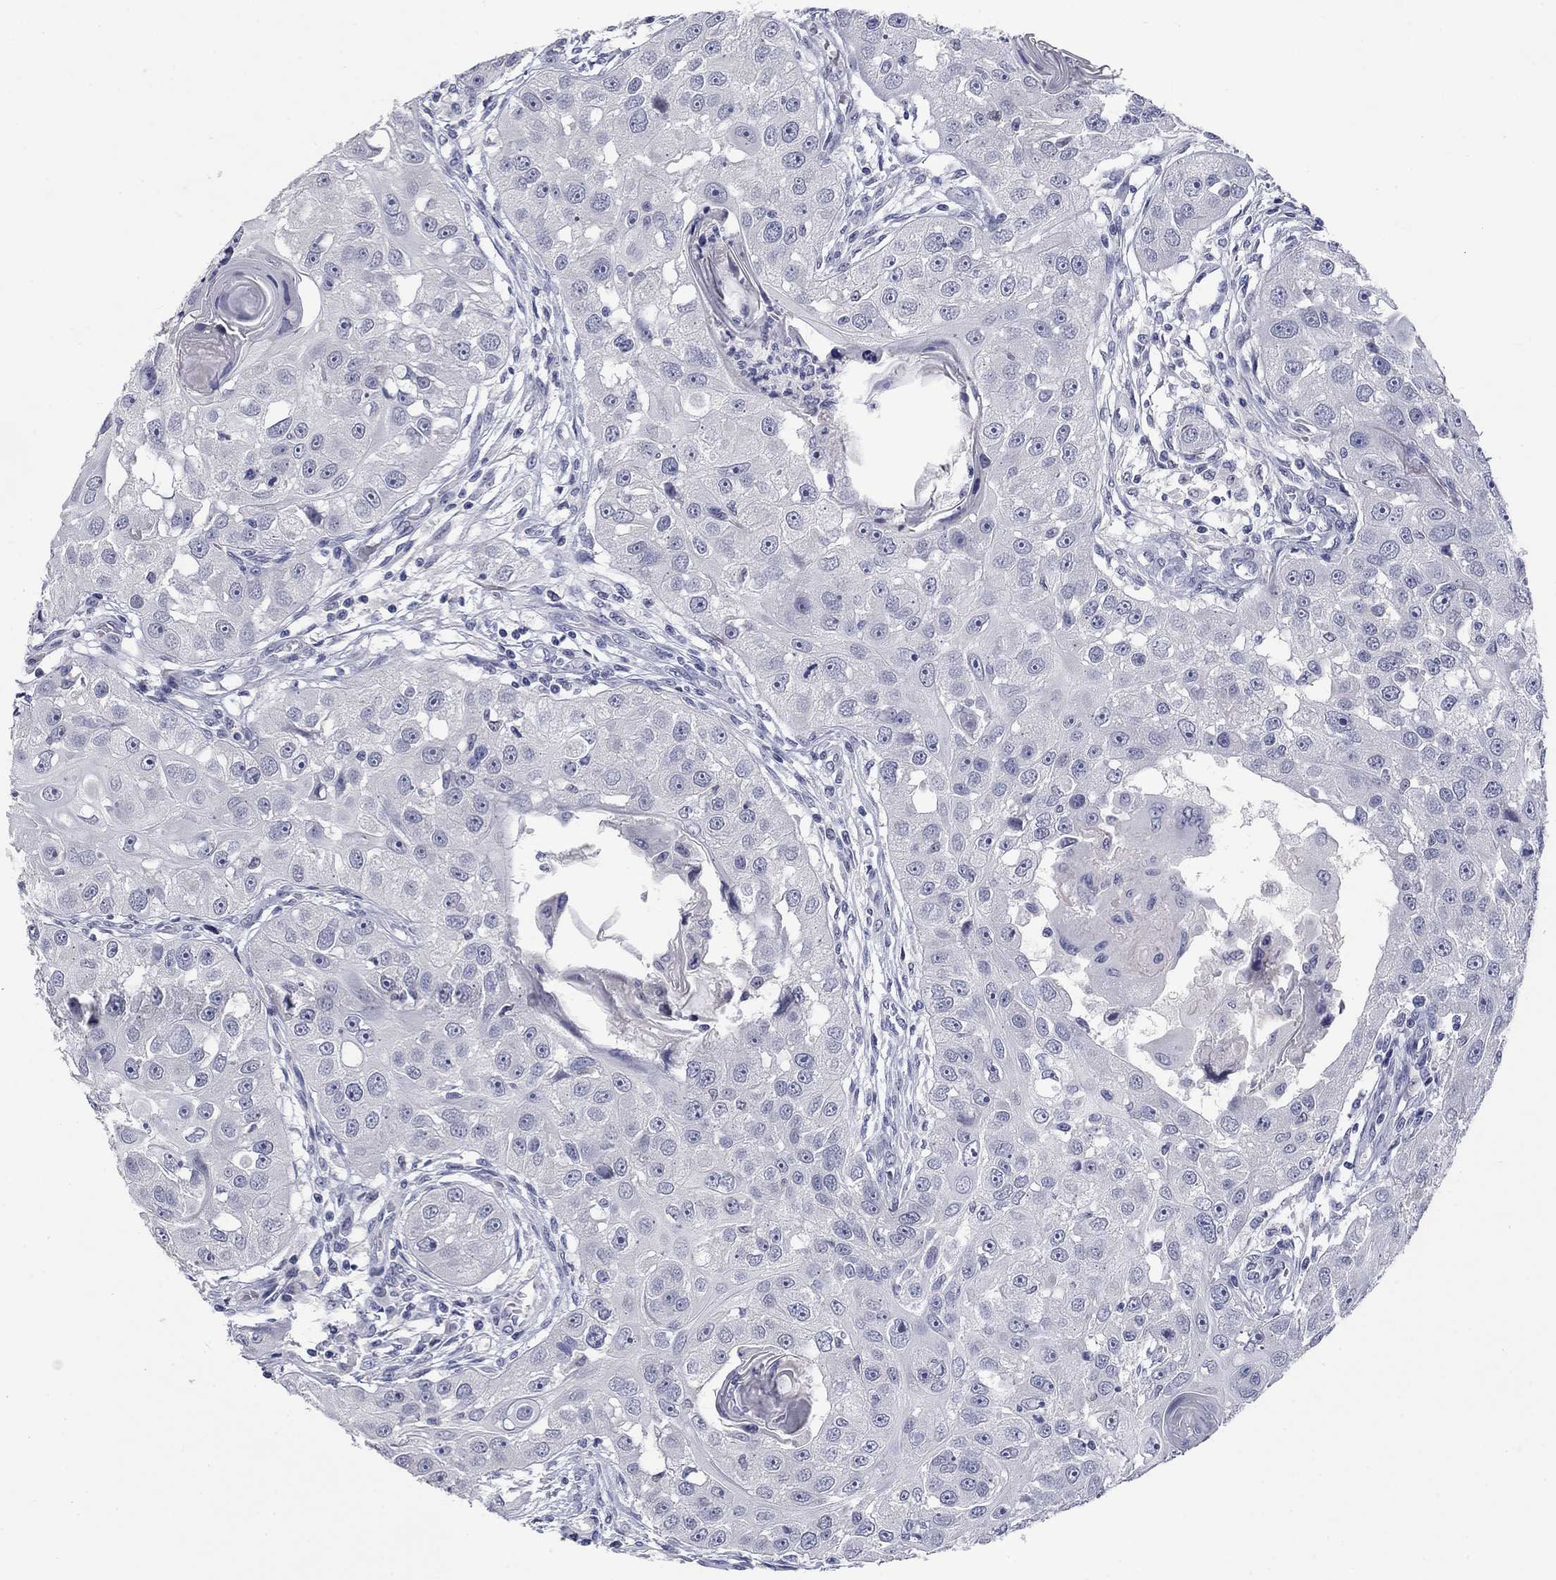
{"staining": {"intensity": "negative", "quantity": "none", "location": "none"}, "tissue": "head and neck cancer", "cell_type": "Tumor cells", "image_type": "cancer", "snomed": [{"axis": "morphology", "description": "Squamous cell carcinoma, NOS"}, {"axis": "topography", "description": "Head-Neck"}], "caption": "Immunohistochemistry (IHC) histopathology image of neoplastic tissue: human head and neck cancer (squamous cell carcinoma) stained with DAB reveals no significant protein positivity in tumor cells.", "gene": "ELAVL4", "patient": {"sex": "male", "age": 51}}